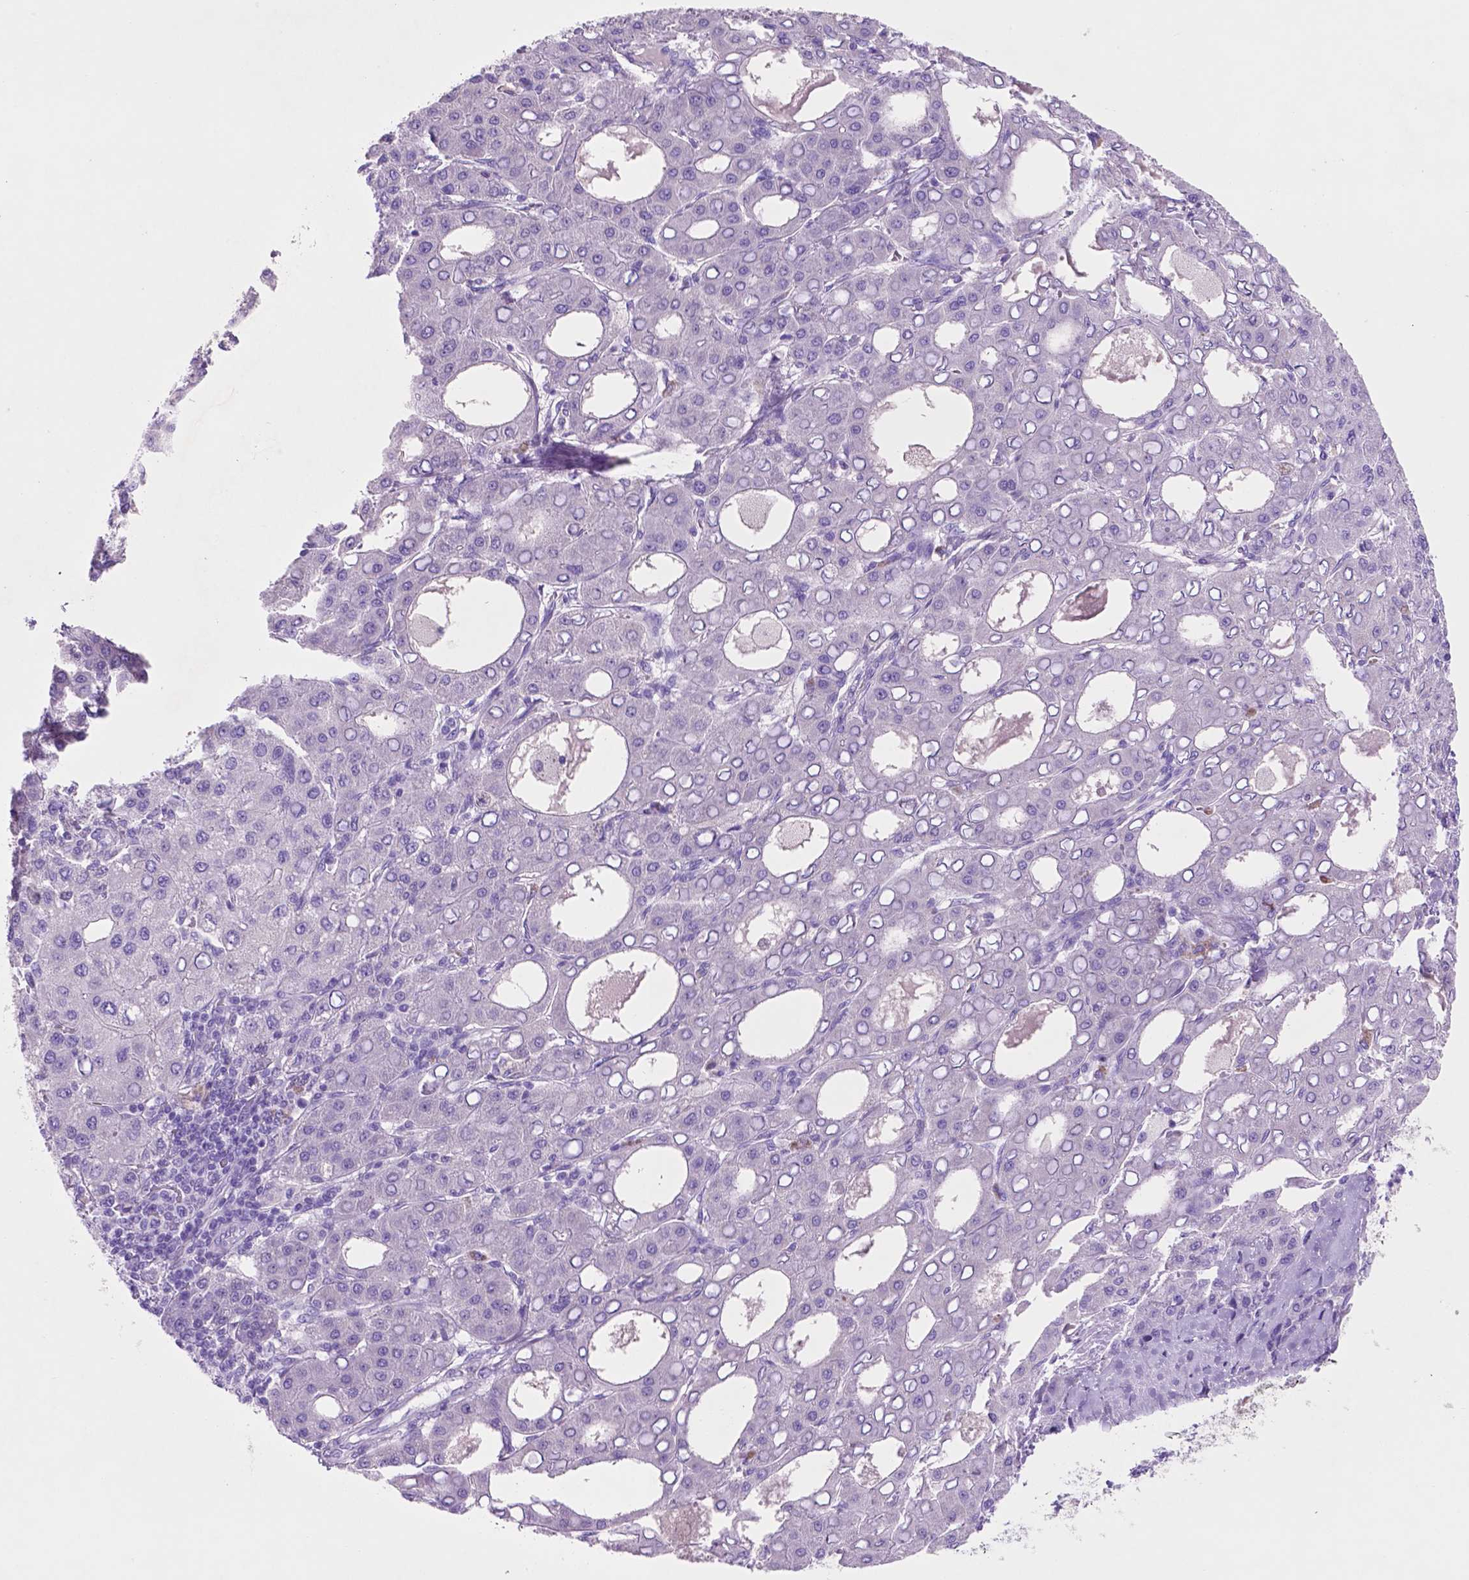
{"staining": {"intensity": "negative", "quantity": "none", "location": "none"}, "tissue": "liver cancer", "cell_type": "Tumor cells", "image_type": "cancer", "snomed": [{"axis": "morphology", "description": "Carcinoma, Hepatocellular, NOS"}, {"axis": "topography", "description": "Liver"}], "caption": "IHC micrograph of human hepatocellular carcinoma (liver) stained for a protein (brown), which exhibits no positivity in tumor cells.", "gene": "POU4F1", "patient": {"sex": "male", "age": 65}}